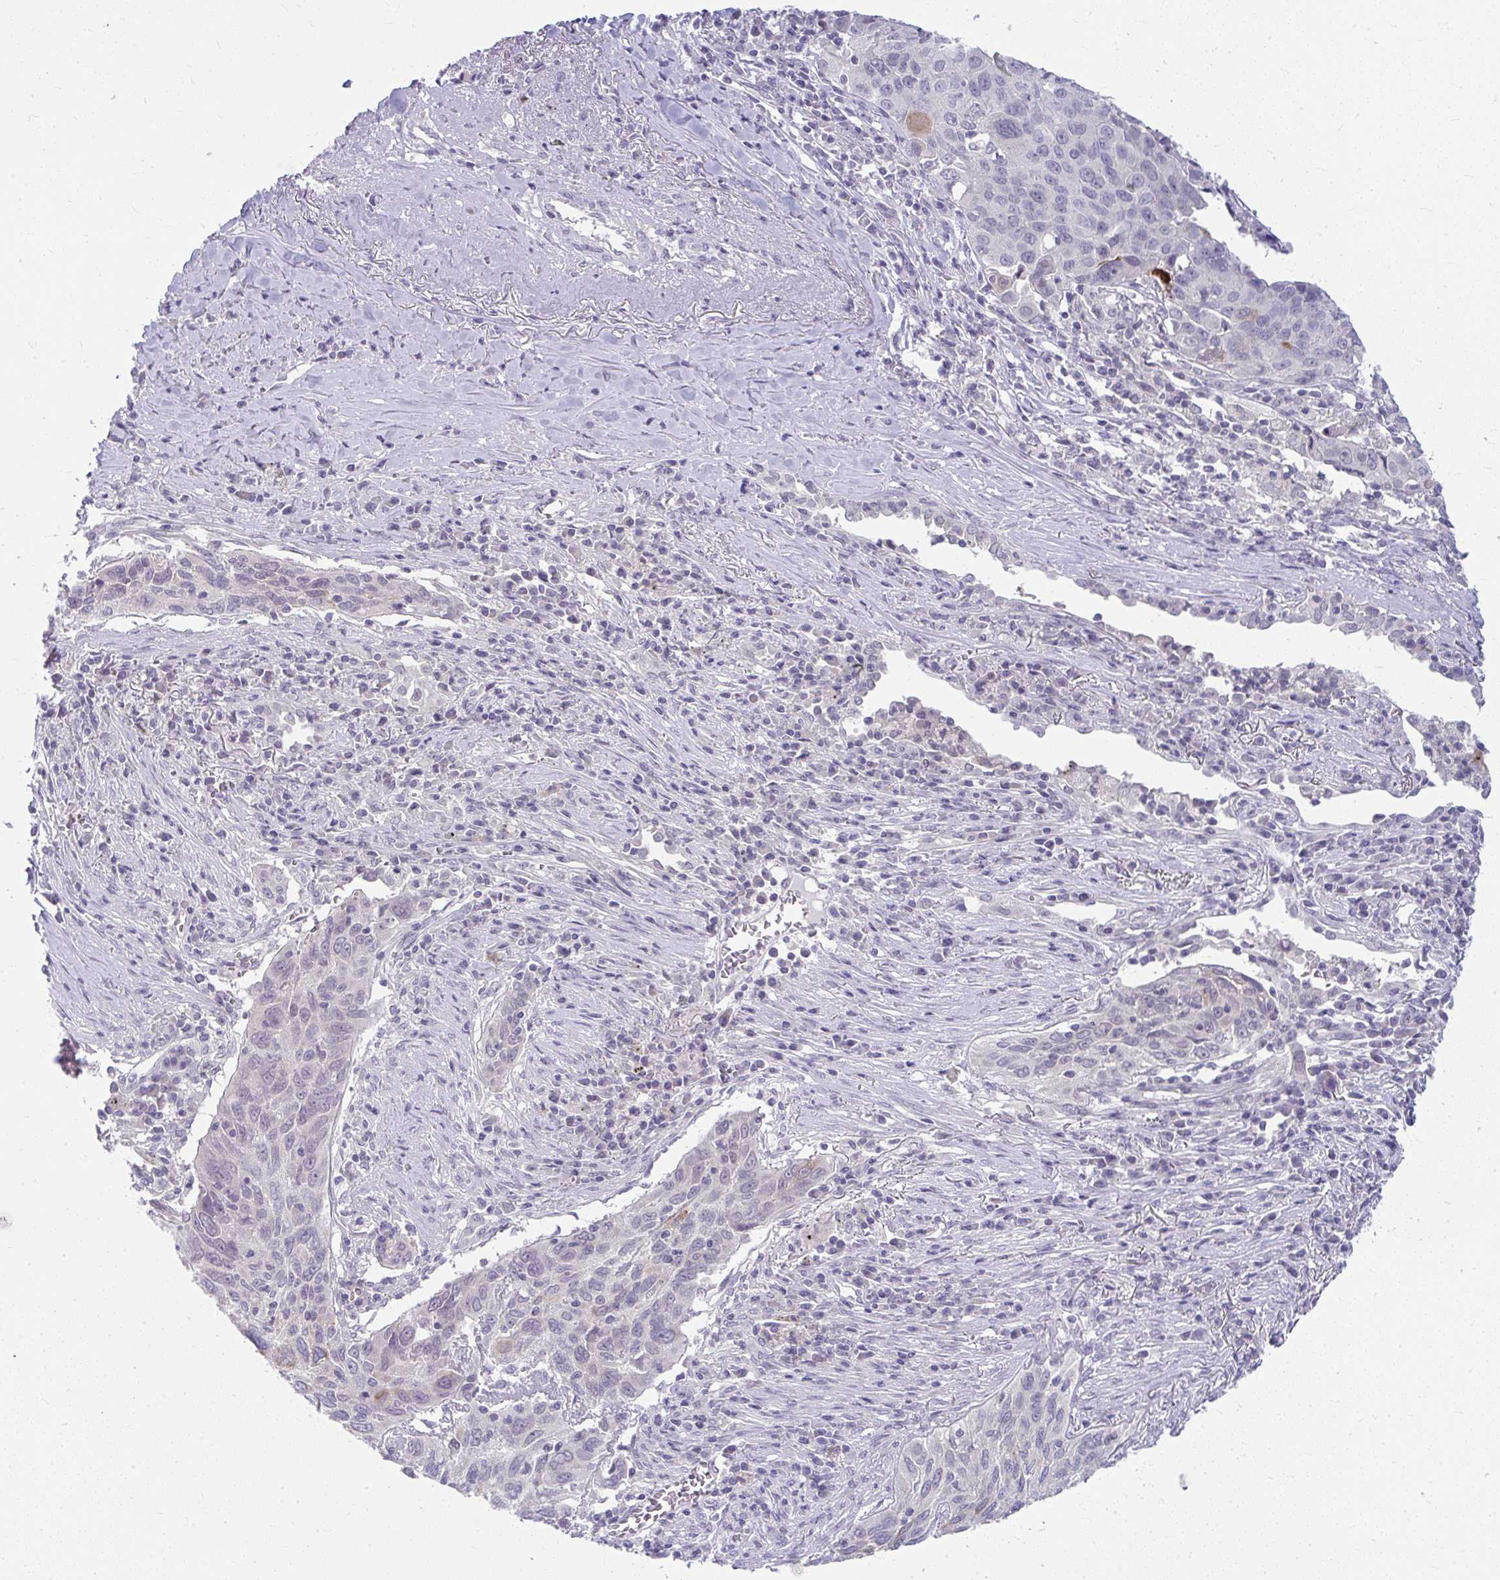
{"staining": {"intensity": "negative", "quantity": "none", "location": "none"}, "tissue": "lung cancer", "cell_type": "Tumor cells", "image_type": "cancer", "snomed": [{"axis": "morphology", "description": "Squamous cell carcinoma, NOS"}, {"axis": "topography", "description": "Lung"}], "caption": "Tumor cells show no significant positivity in lung cancer.", "gene": "UGT3A2", "patient": {"sex": "female", "age": 66}}